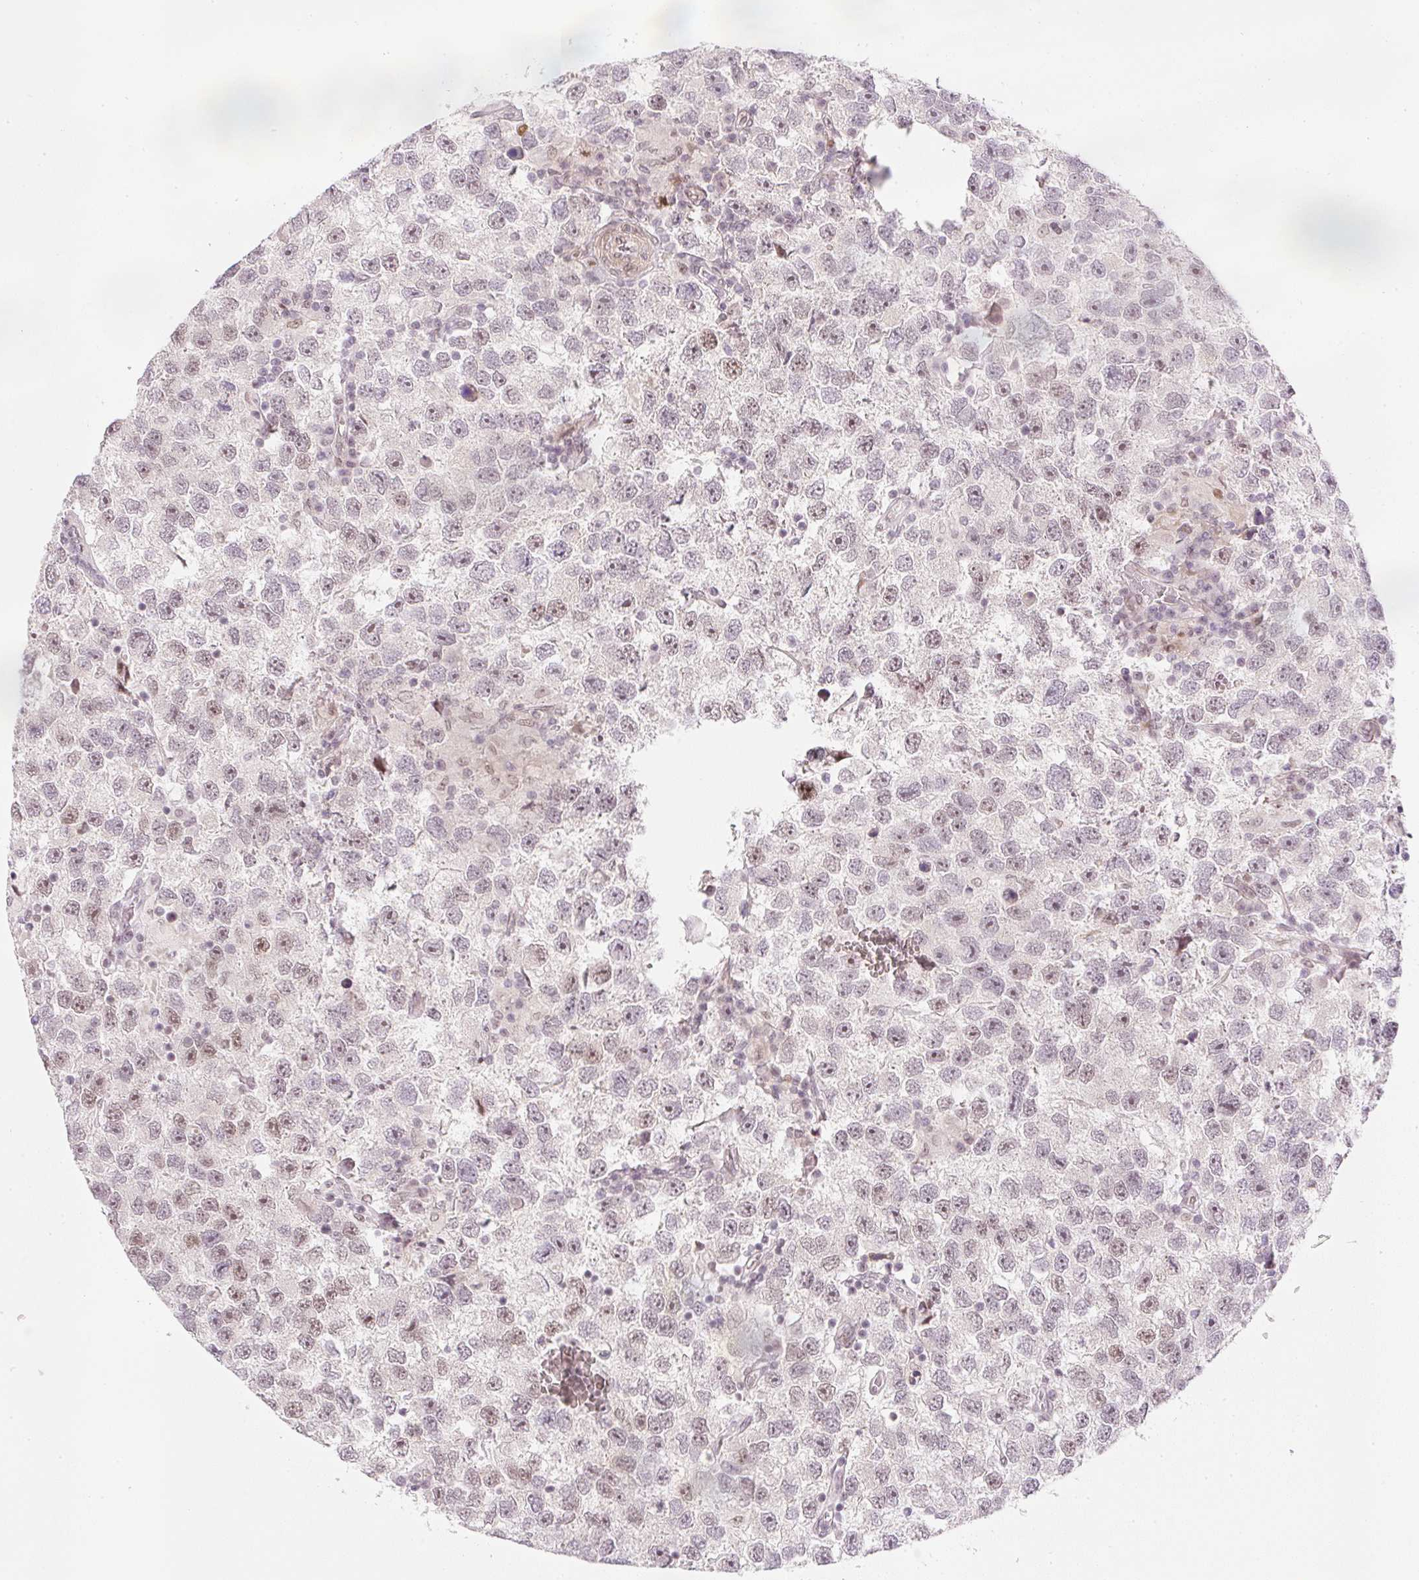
{"staining": {"intensity": "weak", "quantity": ">75%", "location": "nuclear"}, "tissue": "testis cancer", "cell_type": "Tumor cells", "image_type": "cancer", "snomed": [{"axis": "morphology", "description": "Seminoma, NOS"}, {"axis": "topography", "description": "Testis"}], "caption": "Human seminoma (testis) stained with a brown dye demonstrates weak nuclear positive positivity in about >75% of tumor cells.", "gene": "DPPA4", "patient": {"sex": "male", "age": 26}}